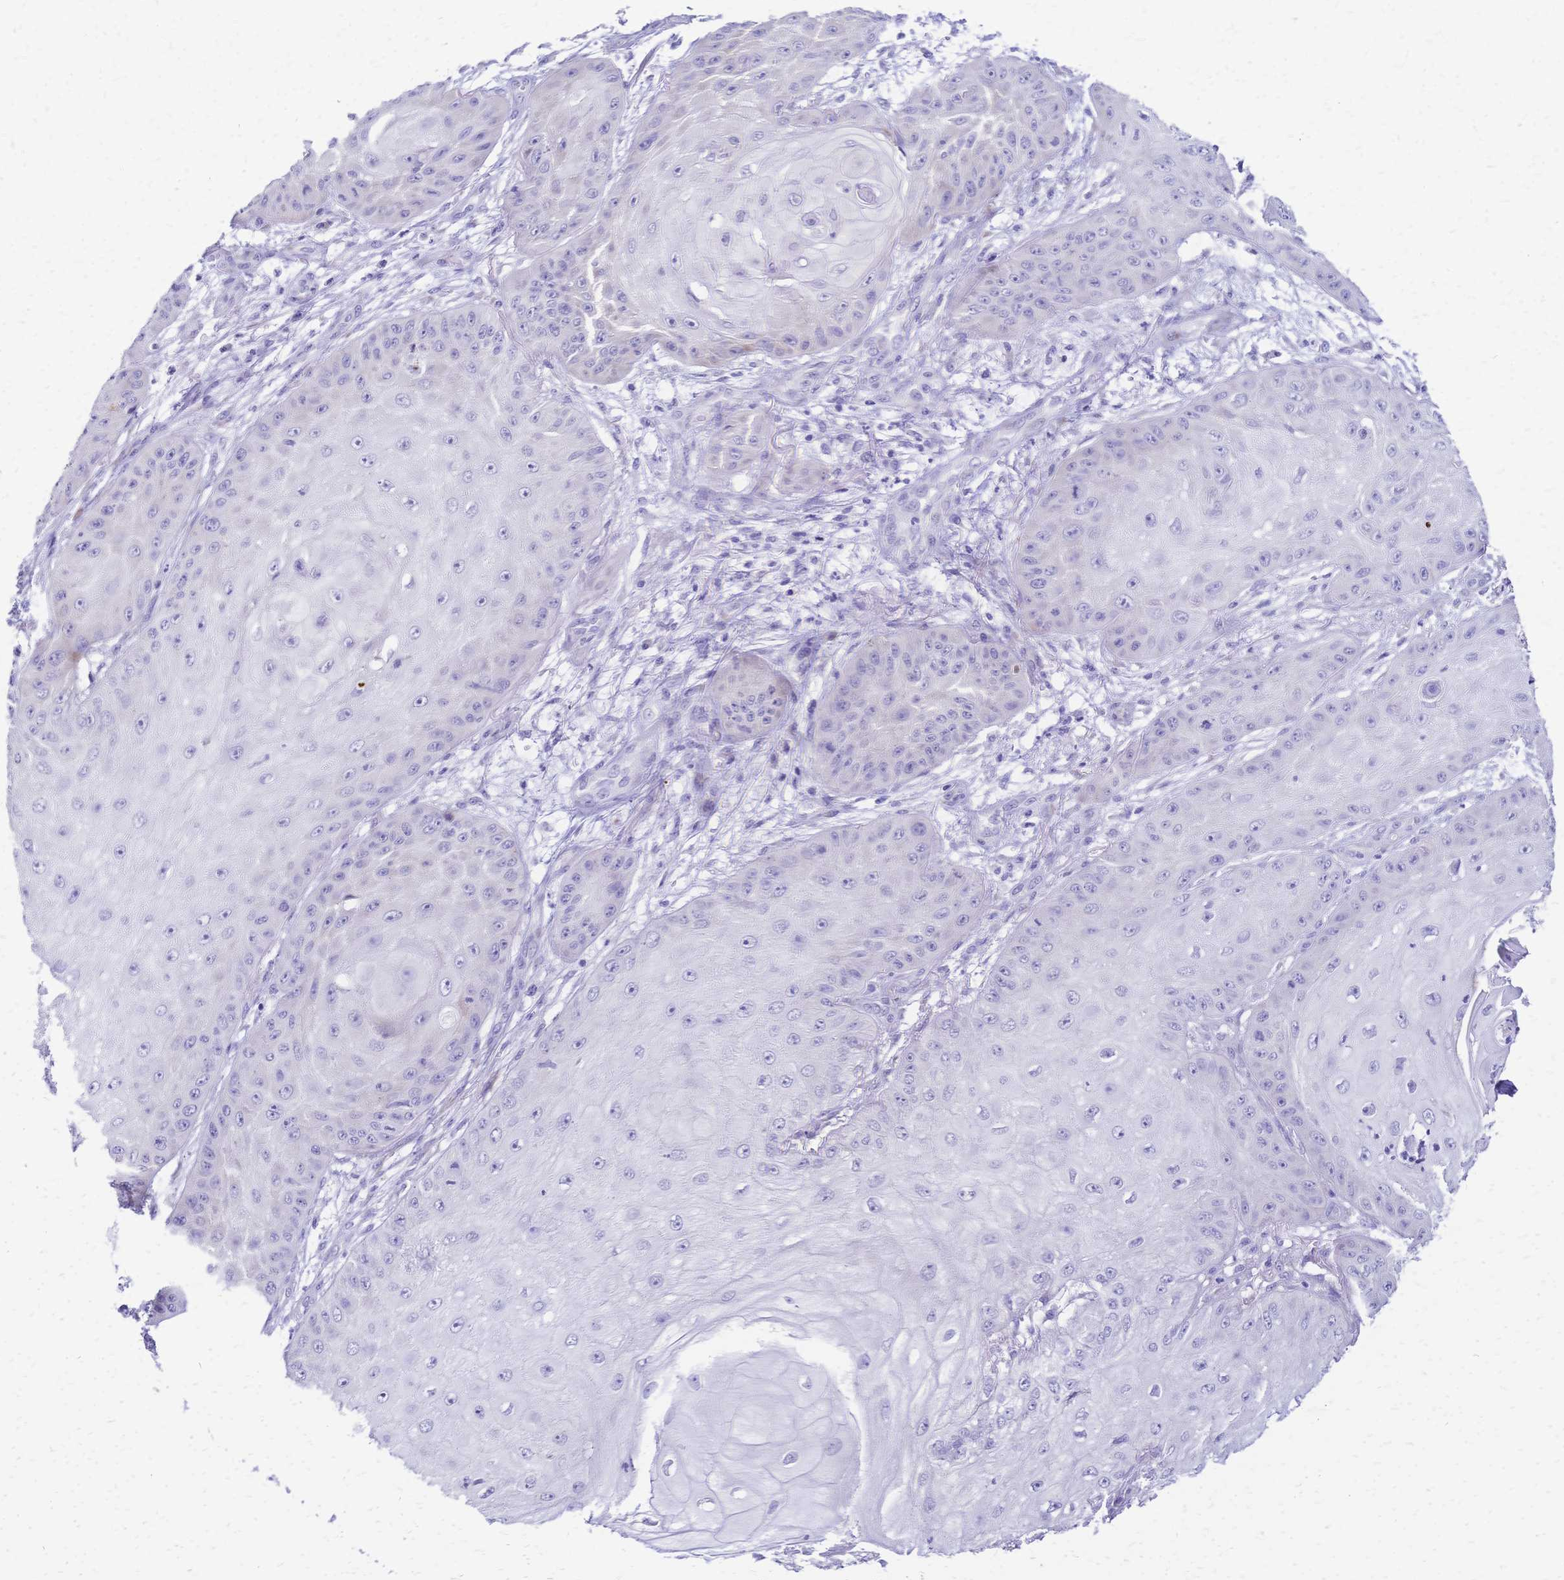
{"staining": {"intensity": "weak", "quantity": "<25%", "location": "cytoplasmic/membranous"}, "tissue": "skin cancer", "cell_type": "Tumor cells", "image_type": "cancer", "snomed": [{"axis": "morphology", "description": "Squamous cell carcinoma, NOS"}, {"axis": "topography", "description": "Skin"}], "caption": "An immunohistochemistry (IHC) histopathology image of skin squamous cell carcinoma is shown. There is no staining in tumor cells of skin squamous cell carcinoma.", "gene": "GRB7", "patient": {"sex": "male", "age": 70}}